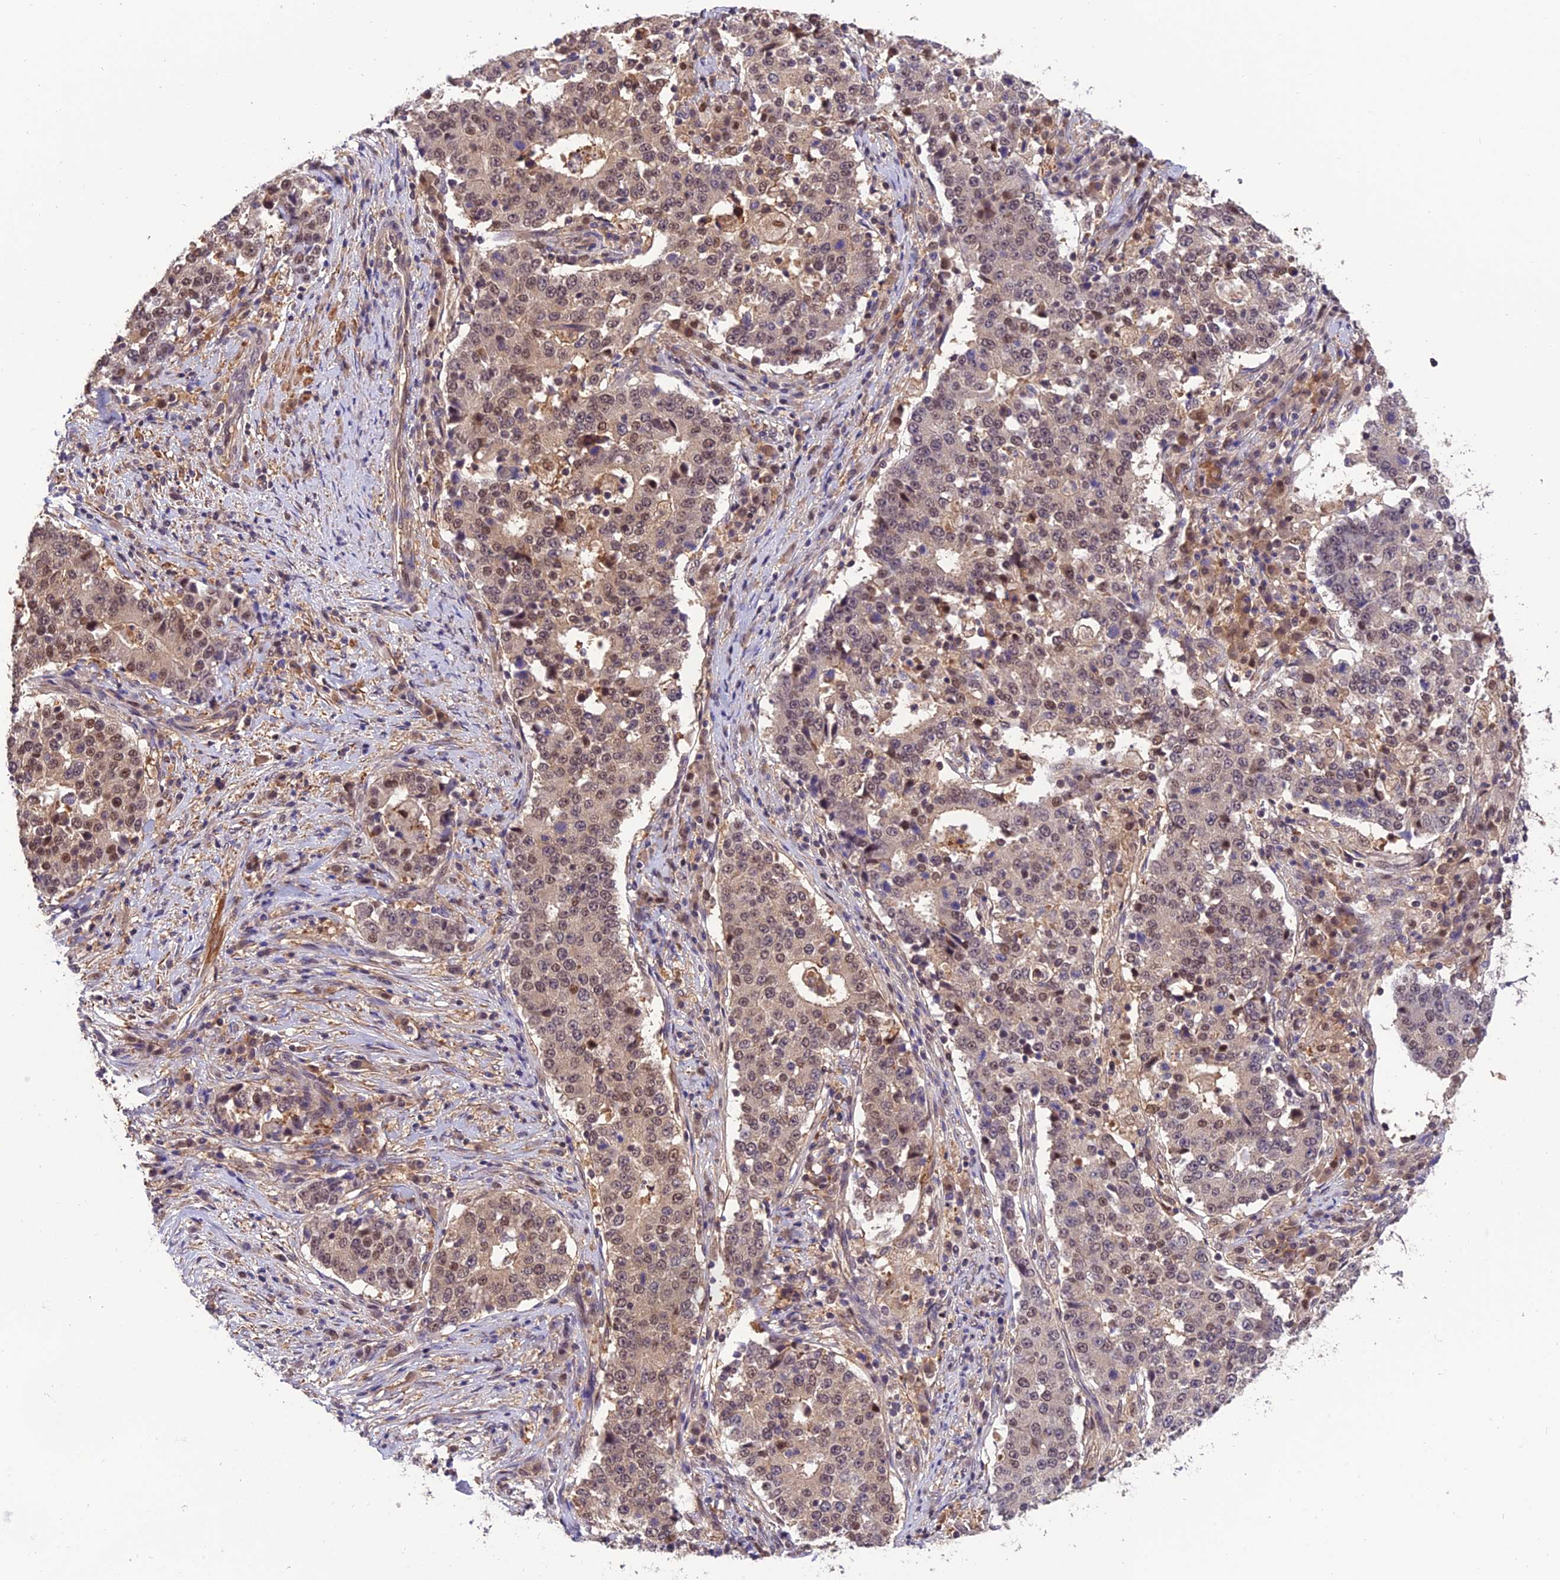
{"staining": {"intensity": "weak", "quantity": "25%-75%", "location": "nuclear"}, "tissue": "stomach cancer", "cell_type": "Tumor cells", "image_type": "cancer", "snomed": [{"axis": "morphology", "description": "Adenocarcinoma, NOS"}, {"axis": "topography", "description": "Stomach"}], "caption": "A brown stain highlights weak nuclear staining of a protein in human stomach cancer (adenocarcinoma) tumor cells. (Brightfield microscopy of DAB IHC at high magnification).", "gene": "PSMB3", "patient": {"sex": "male", "age": 59}}